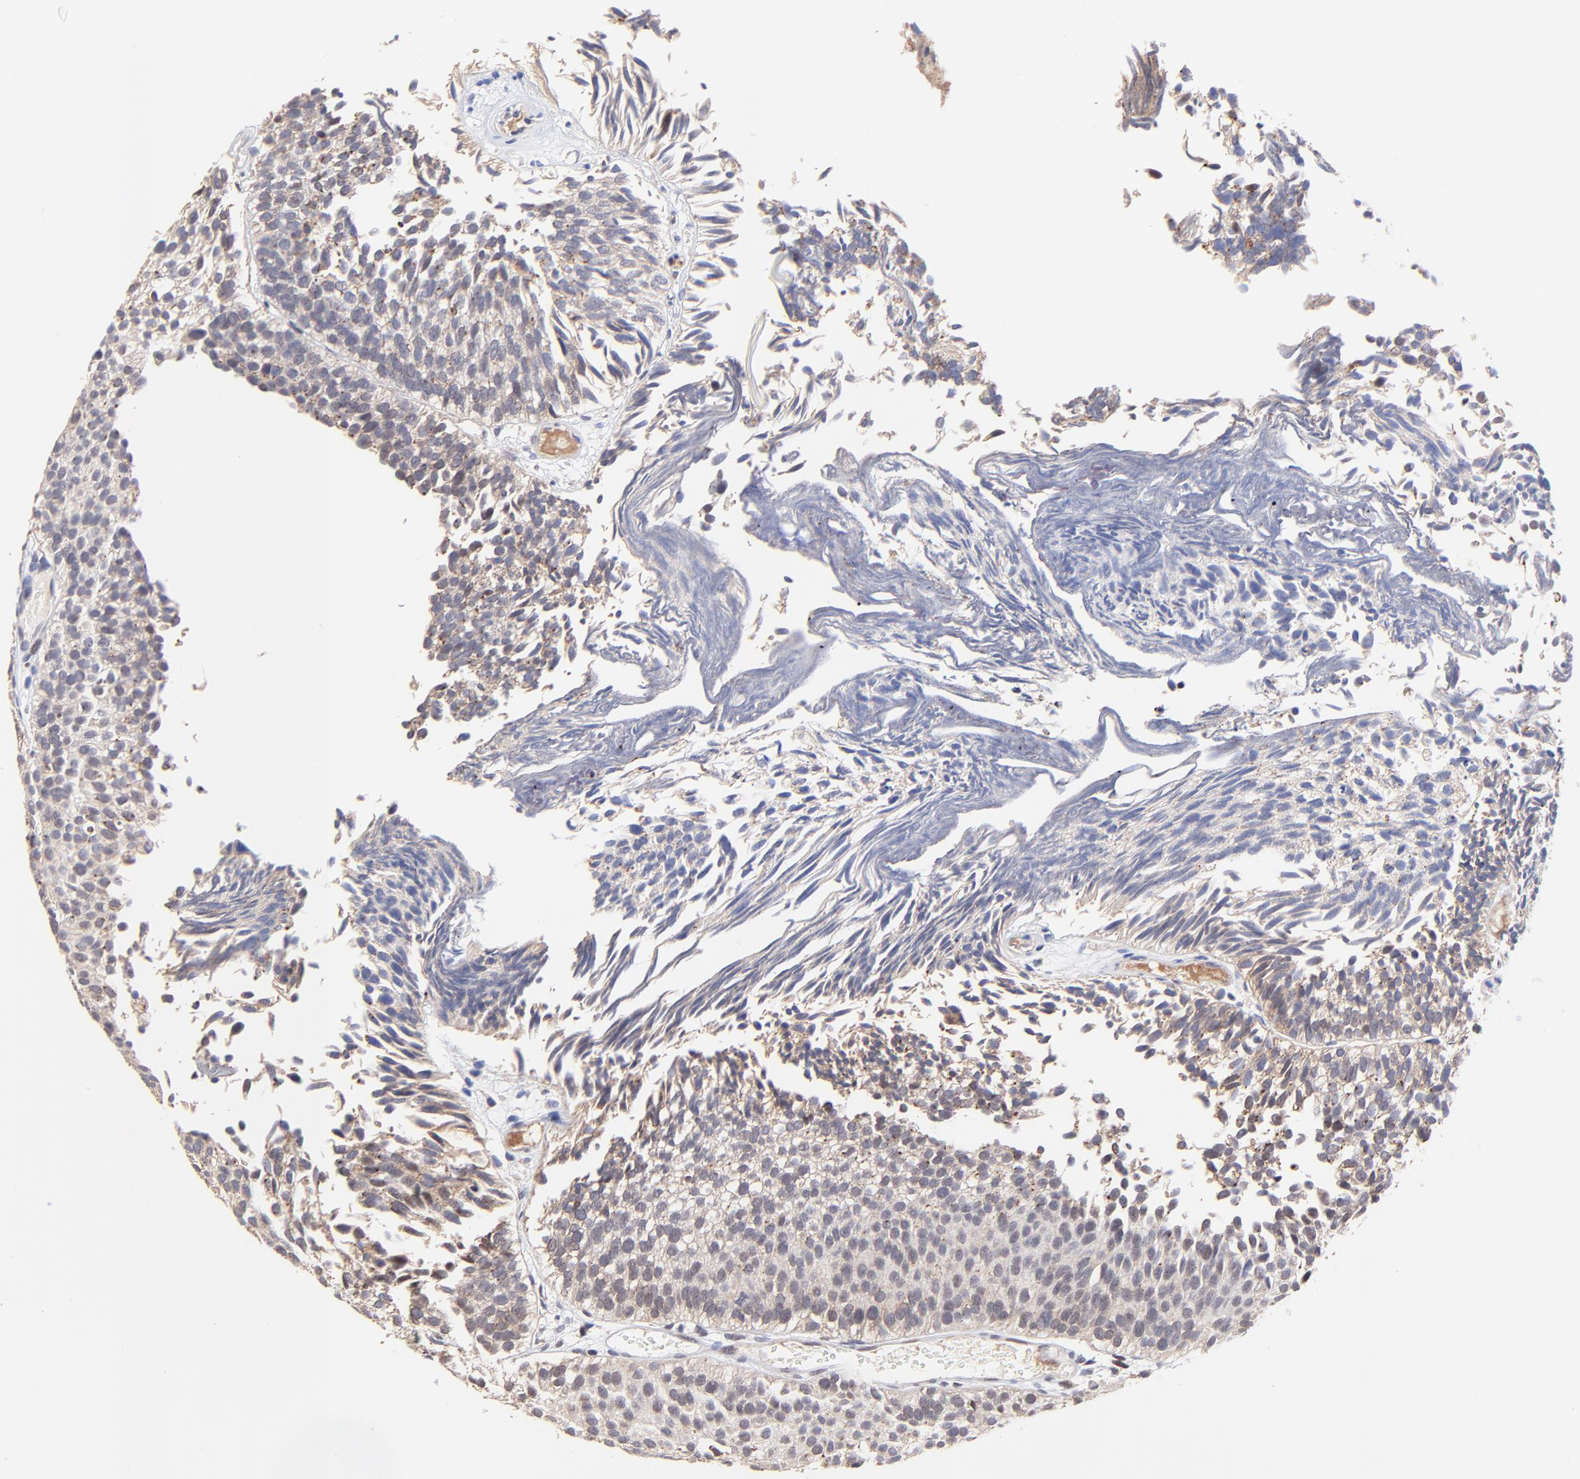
{"staining": {"intensity": "weak", "quantity": "25%-75%", "location": "cytoplasmic/membranous"}, "tissue": "urothelial cancer", "cell_type": "Tumor cells", "image_type": "cancer", "snomed": [{"axis": "morphology", "description": "Urothelial carcinoma, Low grade"}, {"axis": "topography", "description": "Urinary bladder"}], "caption": "An image of urothelial carcinoma (low-grade) stained for a protein displays weak cytoplasmic/membranous brown staining in tumor cells.", "gene": "PSMA6", "patient": {"sex": "male", "age": 84}}